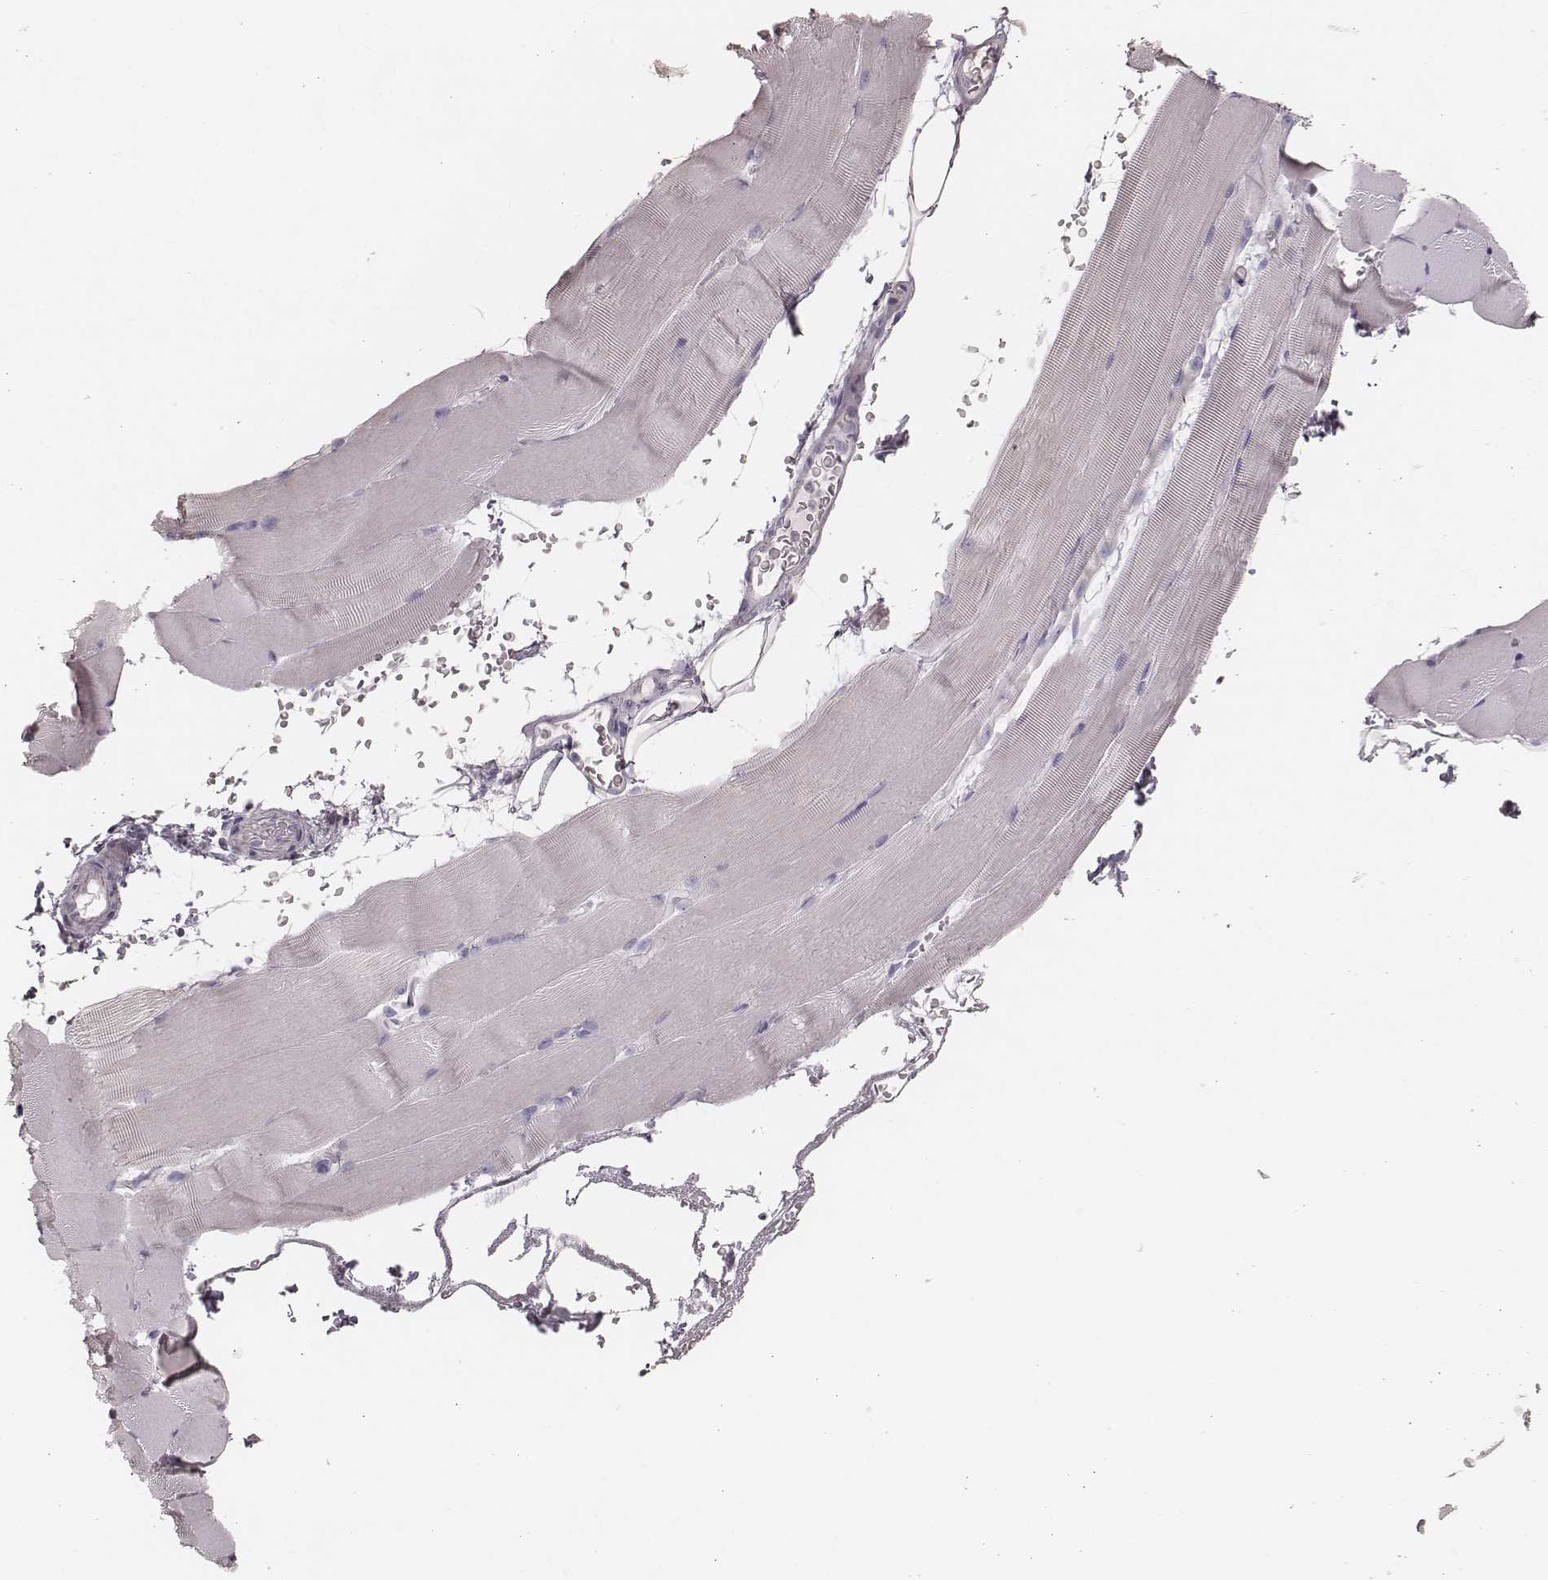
{"staining": {"intensity": "negative", "quantity": "none", "location": "none"}, "tissue": "skeletal muscle", "cell_type": "Myocytes", "image_type": "normal", "snomed": [{"axis": "morphology", "description": "Normal tissue, NOS"}, {"axis": "topography", "description": "Skeletal muscle"}], "caption": "A photomicrograph of skeletal muscle stained for a protein exhibits no brown staining in myocytes. (Immunohistochemistry (ihc), brightfield microscopy, high magnification).", "gene": "ZP4", "patient": {"sex": "female", "age": 37}}